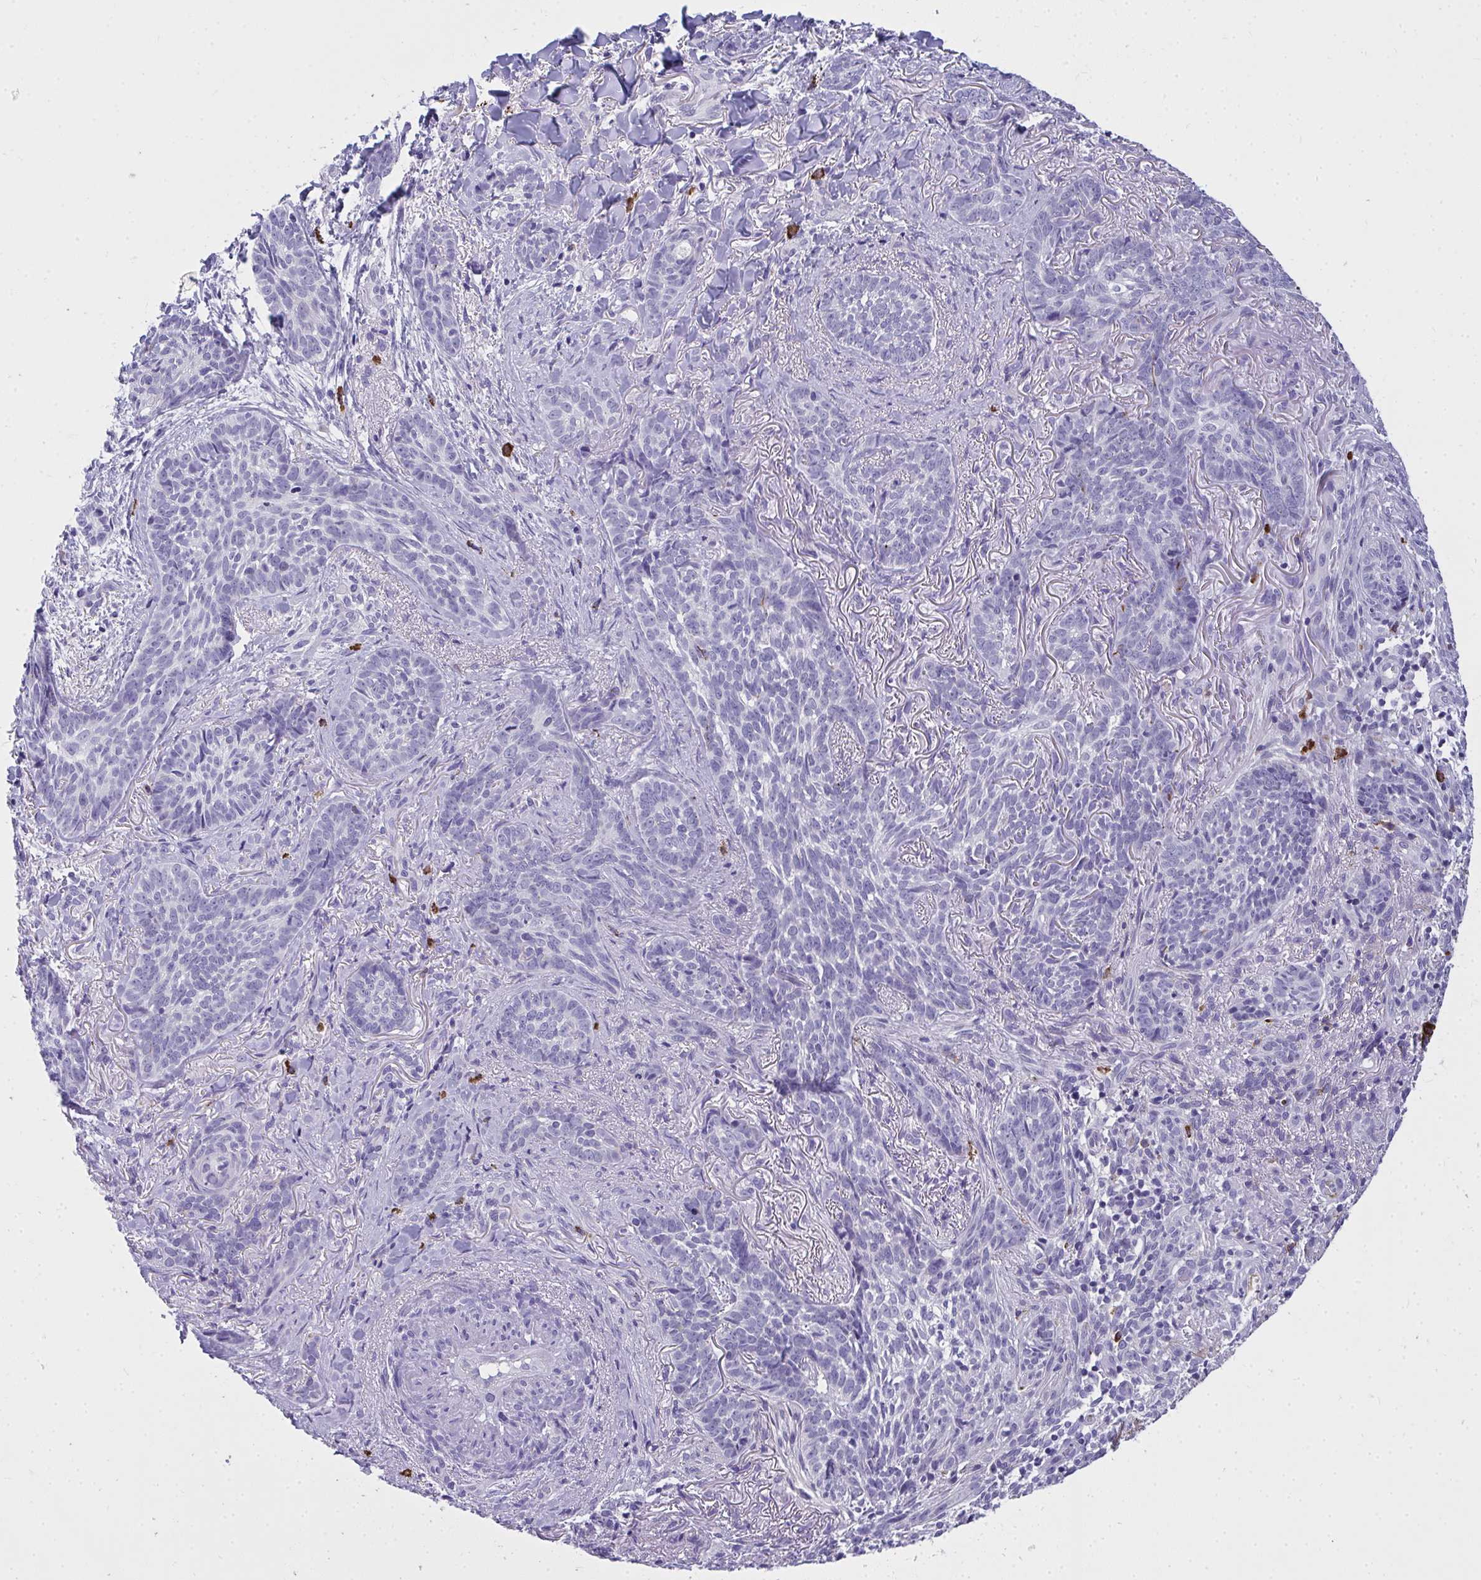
{"staining": {"intensity": "negative", "quantity": "none", "location": "none"}, "tissue": "skin cancer", "cell_type": "Tumor cells", "image_type": "cancer", "snomed": [{"axis": "morphology", "description": "Basal cell carcinoma"}, {"axis": "topography", "description": "Skin"}, {"axis": "topography", "description": "Skin of face"}], "caption": "This is a photomicrograph of immunohistochemistry staining of skin cancer (basal cell carcinoma), which shows no staining in tumor cells.", "gene": "TSBP1", "patient": {"sex": "male", "age": 88}}